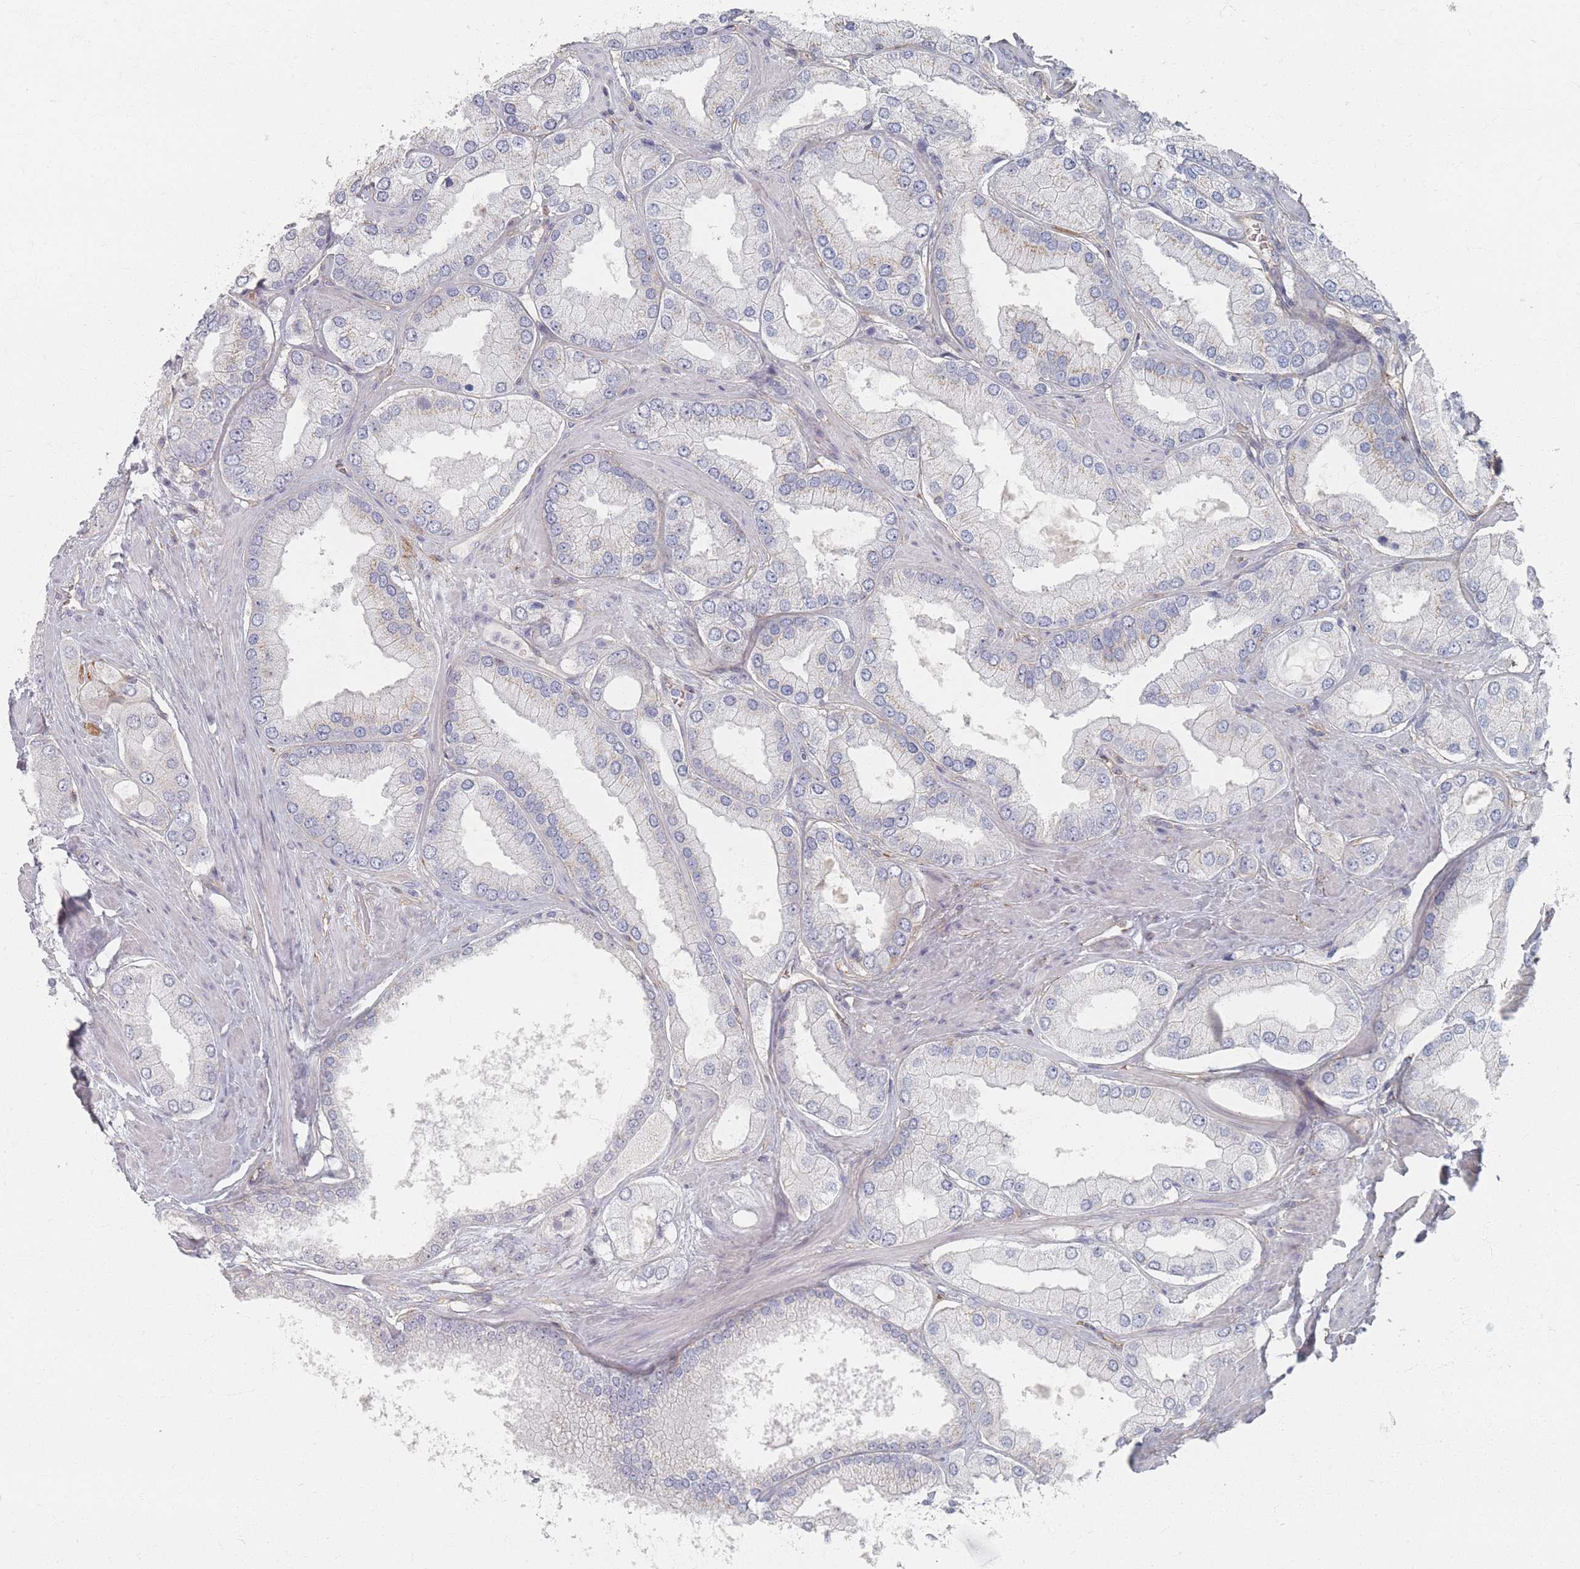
{"staining": {"intensity": "negative", "quantity": "none", "location": "none"}, "tissue": "prostate cancer", "cell_type": "Tumor cells", "image_type": "cancer", "snomed": [{"axis": "morphology", "description": "Adenocarcinoma, Low grade"}, {"axis": "topography", "description": "Prostate"}], "caption": "There is no significant positivity in tumor cells of adenocarcinoma (low-grade) (prostate).", "gene": "GNB1", "patient": {"sex": "male", "age": 42}}